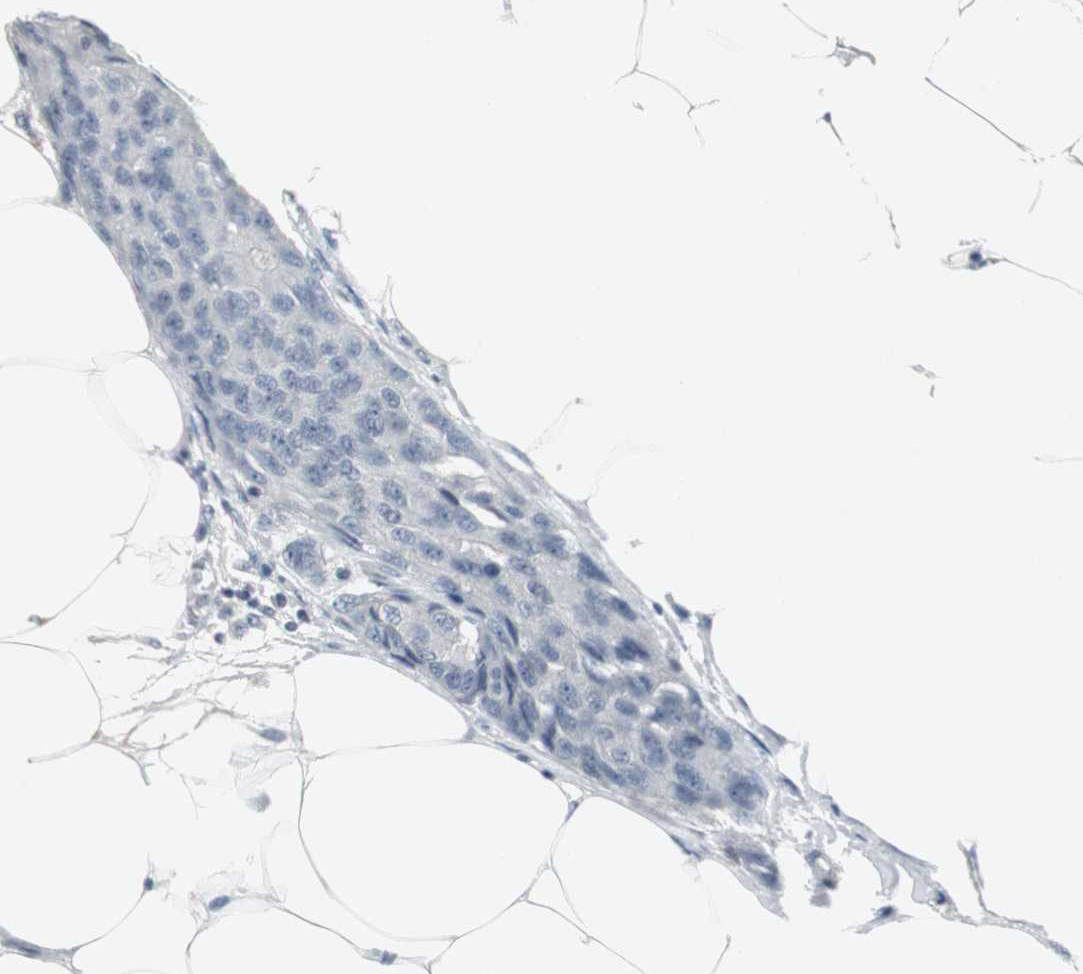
{"staining": {"intensity": "negative", "quantity": "none", "location": "none"}, "tissue": "breast cancer", "cell_type": "Tumor cells", "image_type": "cancer", "snomed": [{"axis": "morphology", "description": "Duct carcinoma"}, {"axis": "topography", "description": "Breast"}], "caption": "There is no significant staining in tumor cells of invasive ductal carcinoma (breast).", "gene": "ELK1", "patient": {"sex": "female", "age": 80}}